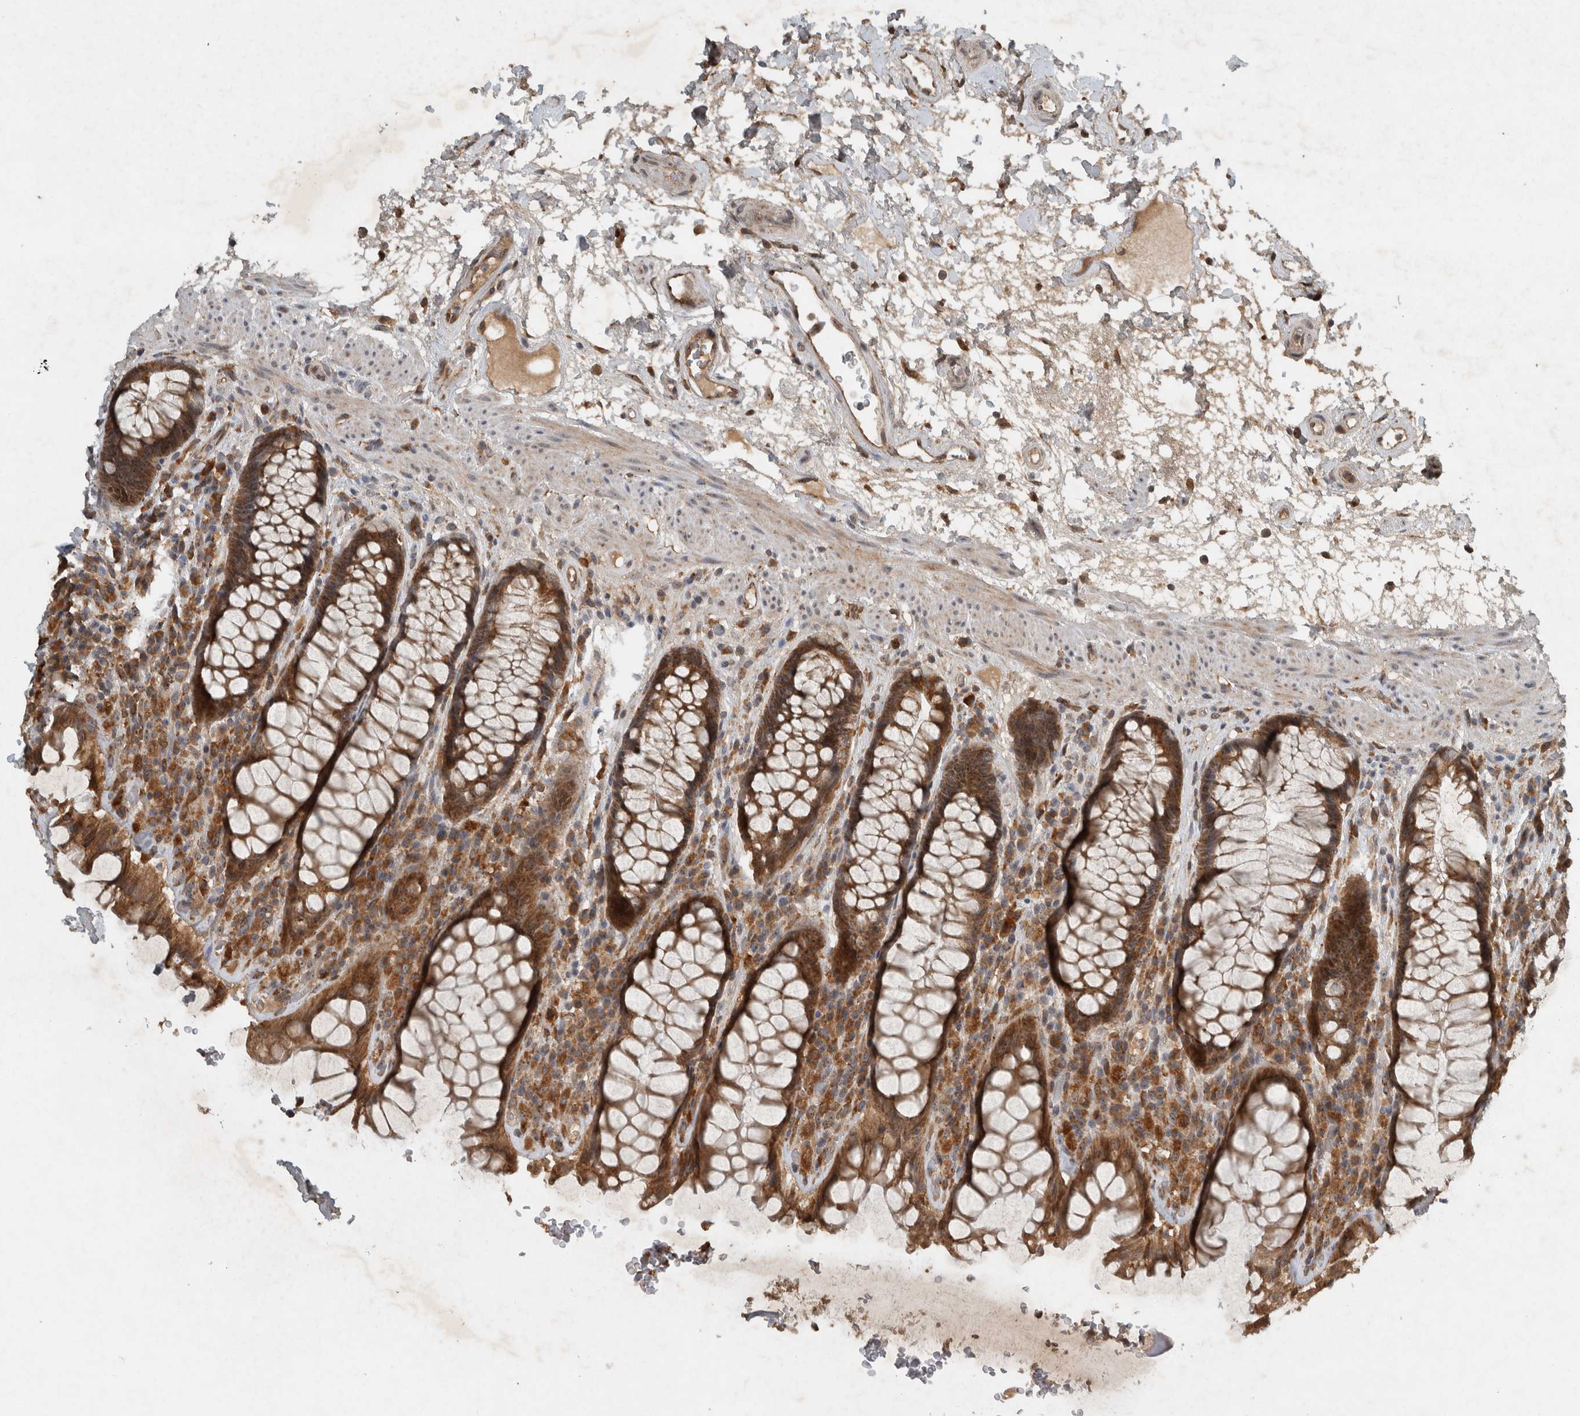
{"staining": {"intensity": "moderate", "quantity": ">75%", "location": "cytoplasmic/membranous"}, "tissue": "rectum", "cell_type": "Glandular cells", "image_type": "normal", "snomed": [{"axis": "morphology", "description": "Normal tissue, NOS"}, {"axis": "topography", "description": "Rectum"}], "caption": "This micrograph displays IHC staining of benign rectum, with medium moderate cytoplasmic/membranous positivity in approximately >75% of glandular cells.", "gene": "GPR137B", "patient": {"sex": "male", "age": 64}}